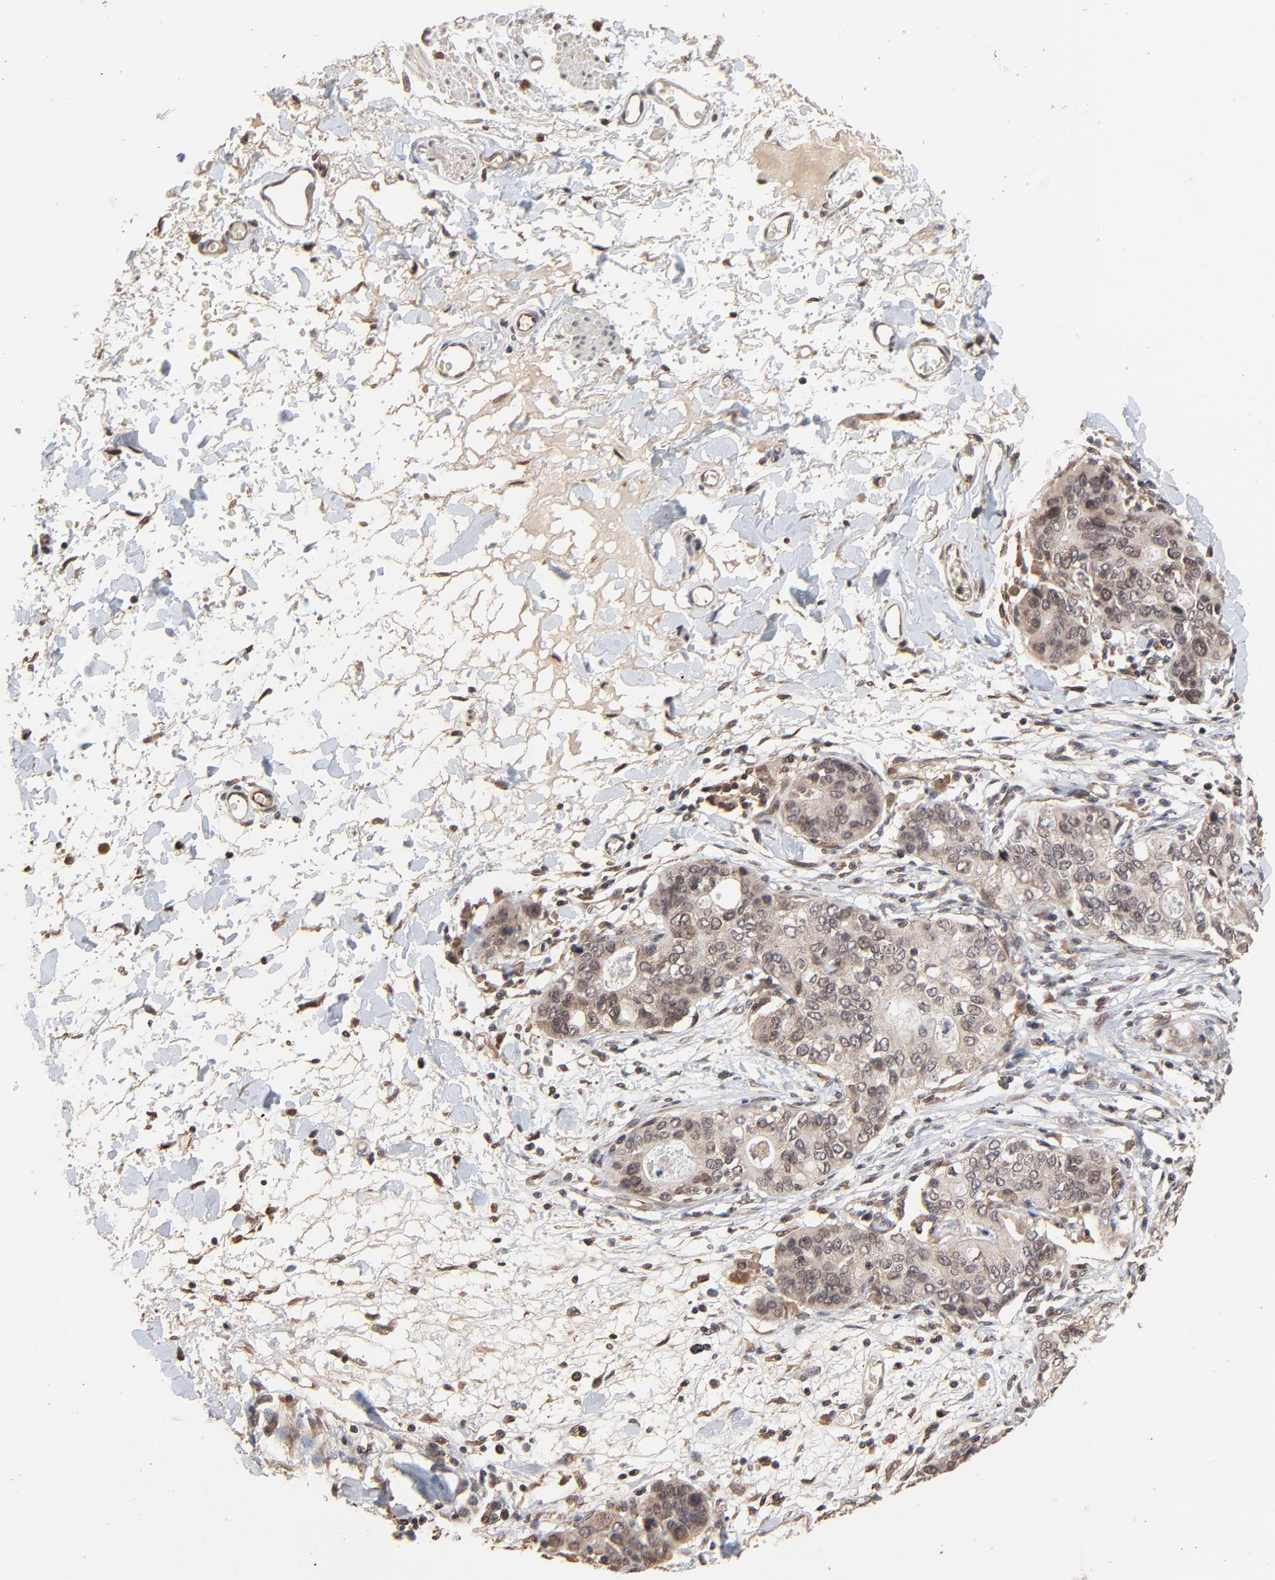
{"staining": {"intensity": "weak", "quantity": ">75%", "location": "cytoplasmic/membranous,nuclear"}, "tissue": "stomach cancer", "cell_type": "Tumor cells", "image_type": "cancer", "snomed": [{"axis": "morphology", "description": "Adenocarcinoma, NOS"}, {"axis": "topography", "description": "Esophagus"}, {"axis": "topography", "description": "Stomach"}], "caption": "Protein analysis of adenocarcinoma (stomach) tissue shows weak cytoplasmic/membranous and nuclear positivity in about >75% of tumor cells. Using DAB (brown) and hematoxylin (blue) stains, captured at high magnification using brightfield microscopy.", "gene": "FAM227A", "patient": {"sex": "male", "age": 74}}